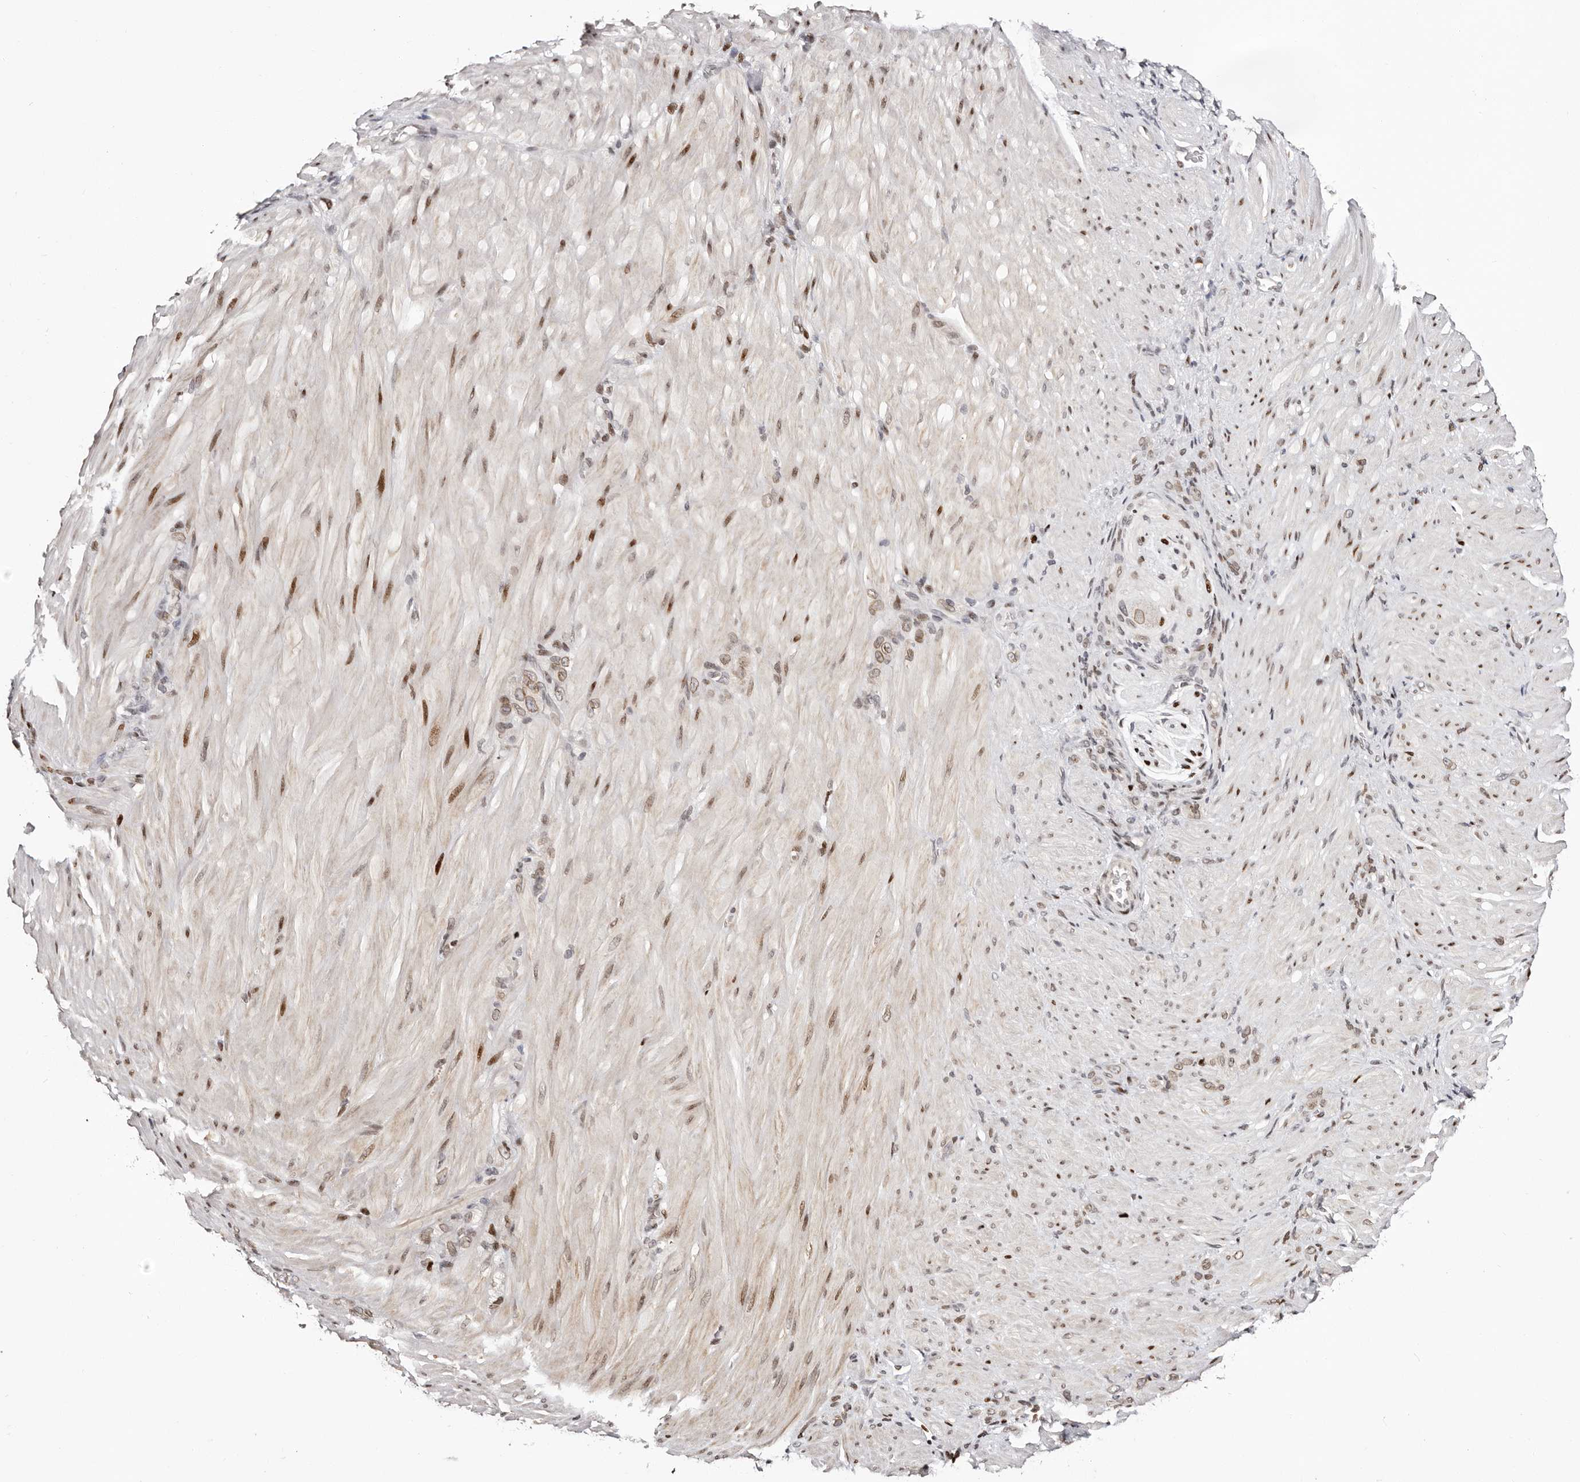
{"staining": {"intensity": "weak", "quantity": ">75%", "location": "cytoplasmic/membranous,nuclear"}, "tissue": "stomach cancer", "cell_type": "Tumor cells", "image_type": "cancer", "snomed": [{"axis": "morphology", "description": "Normal tissue, NOS"}, {"axis": "morphology", "description": "Adenocarcinoma, NOS"}, {"axis": "topography", "description": "Stomach"}], "caption": "Adenocarcinoma (stomach) stained with a brown dye reveals weak cytoplasmic/membranous and nuclear positive expression in about >75% of tumor cells.", "gene": "NUP153", "patient": {"sex": "male", "age": 82}}